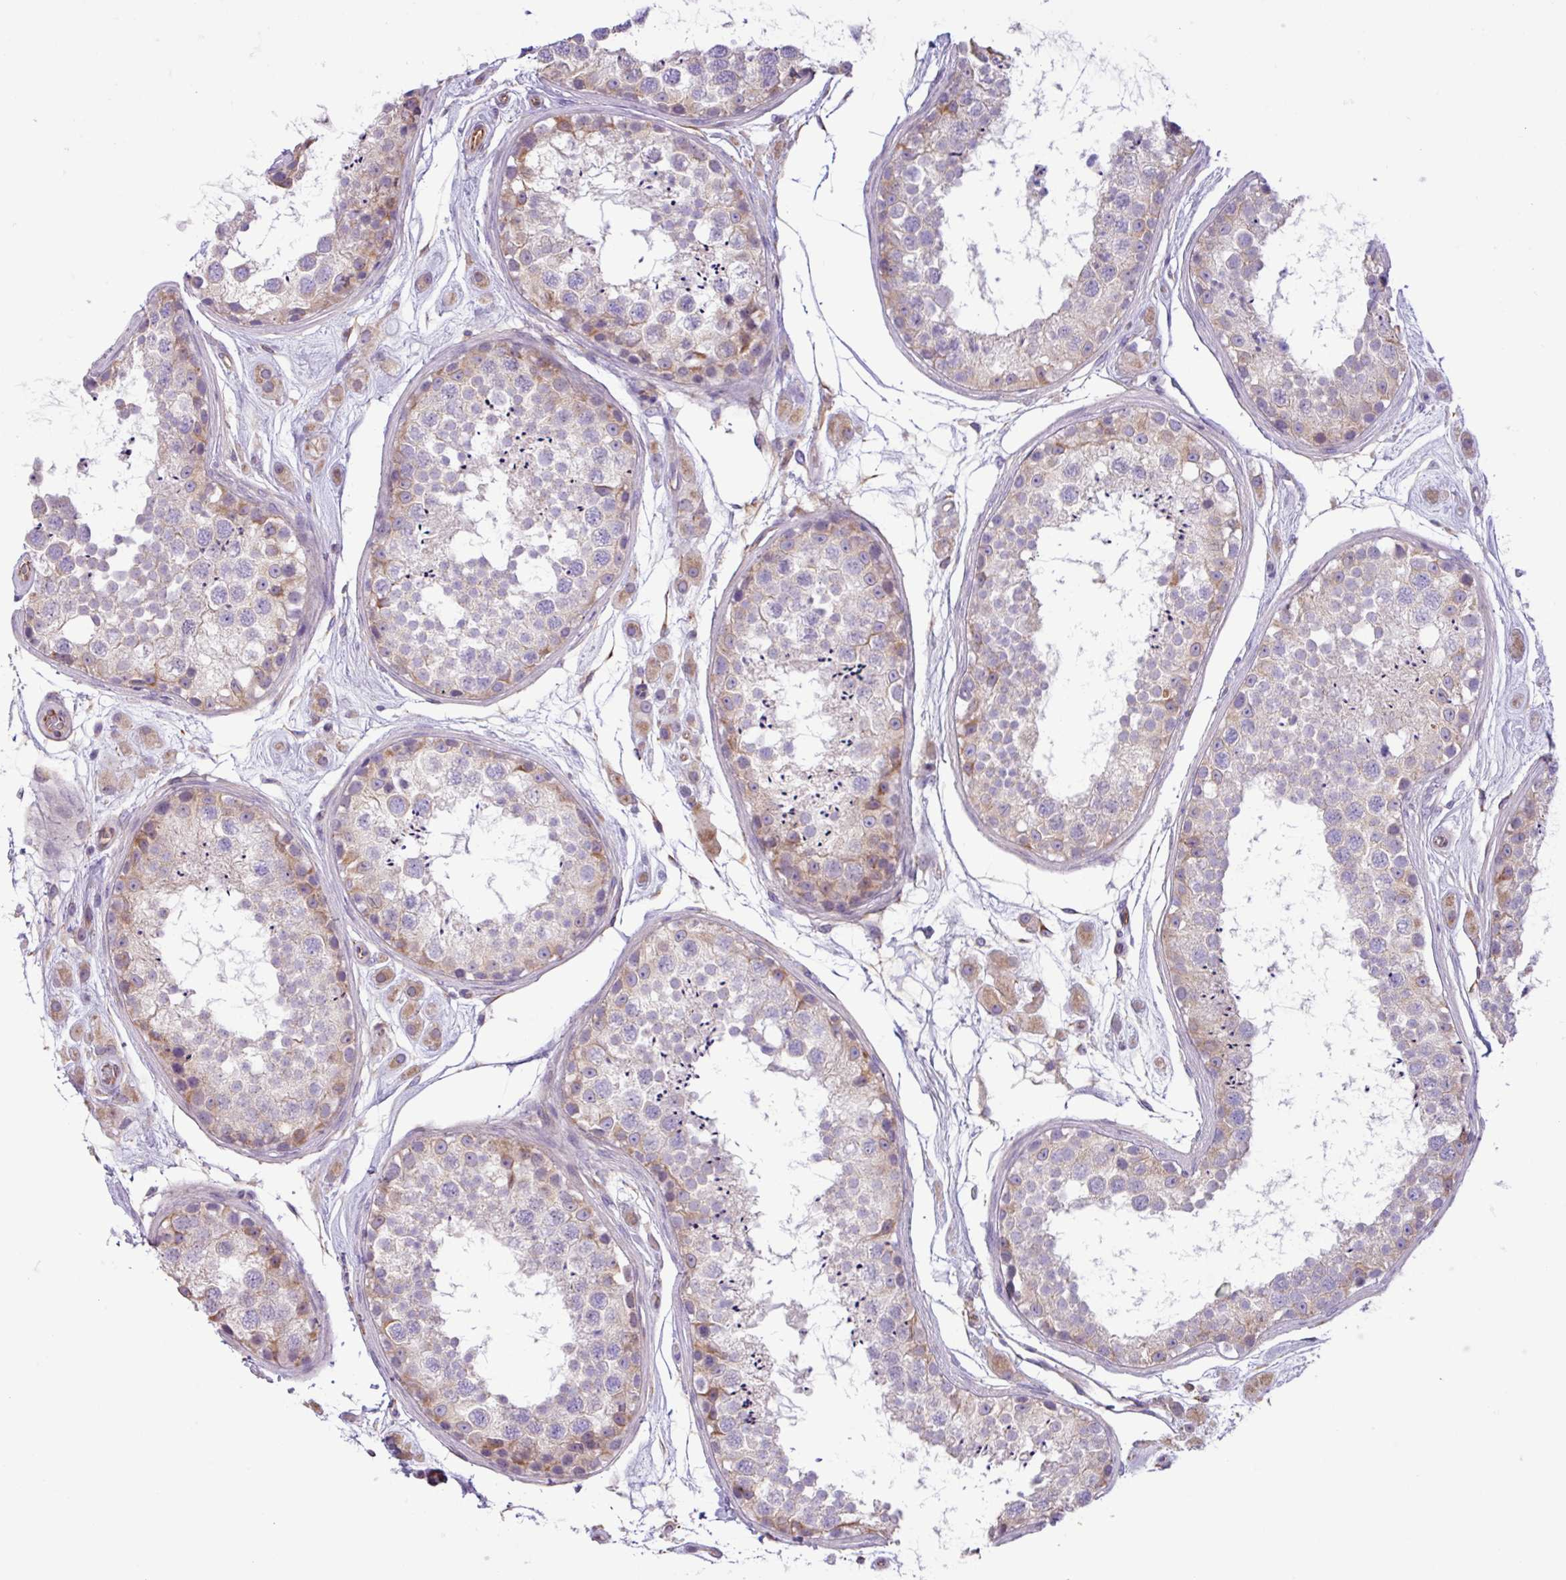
{"staining": {"intensity": "moderate", "quantity": "25%-75%", "location": "cytoplasmic/membranous"}, "tissue": "testis", "cell_type": "Cells in seminiferous ducts", "image_type": "normal", "snomed": [{"axis": "morphology", "description": "Normal tissue, NOS"}, {"axis": "topography", "description": "Testis"}], "caption": "Immunohistochemistry micrograph of normal testis: human testis stained using immunohistochemistry (IHC) reveals medium levels of moderate protein expression localized specifically in the cytoplasmic/membranous of cells in seminiferous ducts, appearing as a cytoplasmic/membranous brown color.", "gene": "MRM2", "patient": {"sex": "male", "age": 25}}